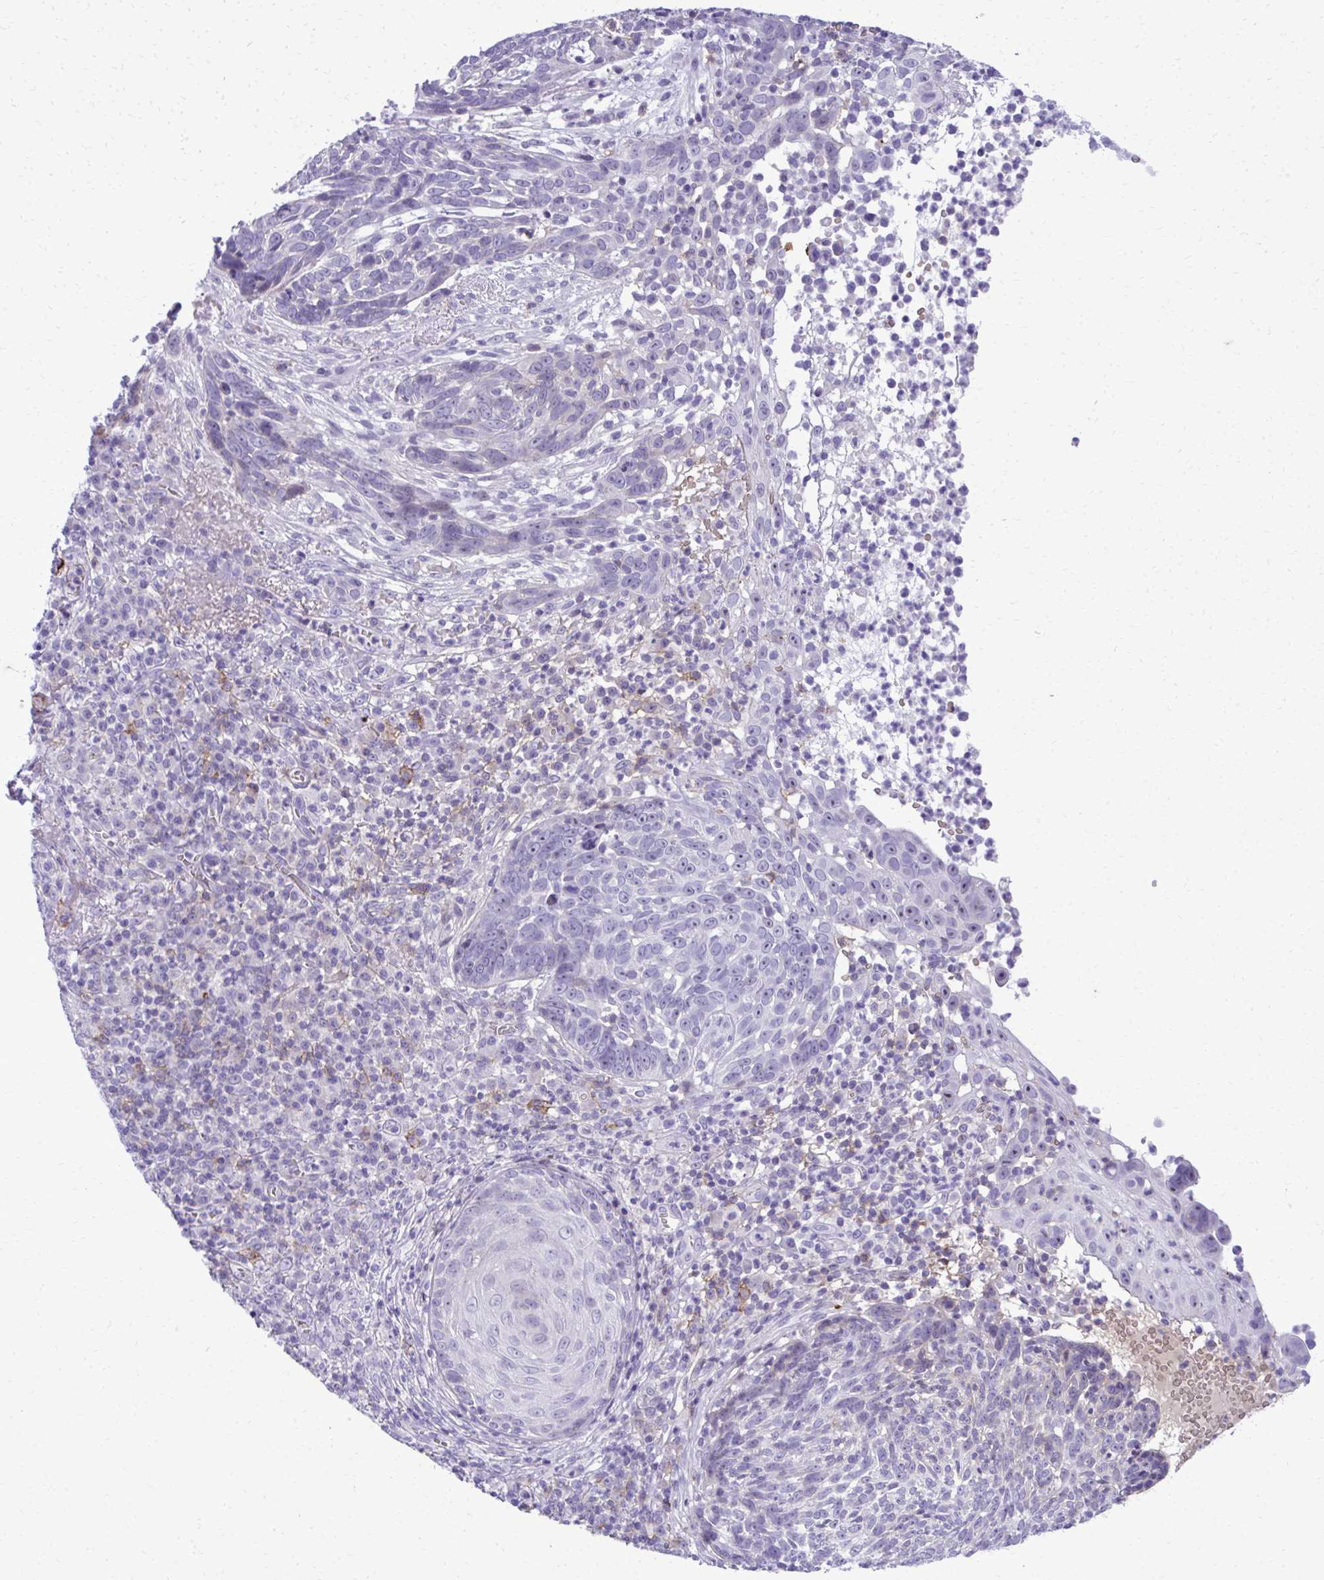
{"staining": {"intensity": "negative", "quantity": "none", "location": "none"}, "tissue": "skin cancer", "cell_type": "Tumor cells", "image_type": "cancer", "snomed": [{"axis": "morphology", "description": "Basal cell carcinoma"}, {"axis": "topography", "description": "Skin"}, {"axis": "topography", "description": "Skin of face"}], "caption": "This photomicrograph is of skin basal cell carcinoma stained with immunohistochemistry (IHC) to label a protein in brown with the nuclei are counter-stained blue. There is no positivity in tumor cells.", "gene": "PITPNM3", "patient": {"sex": "female", "age": 95}}